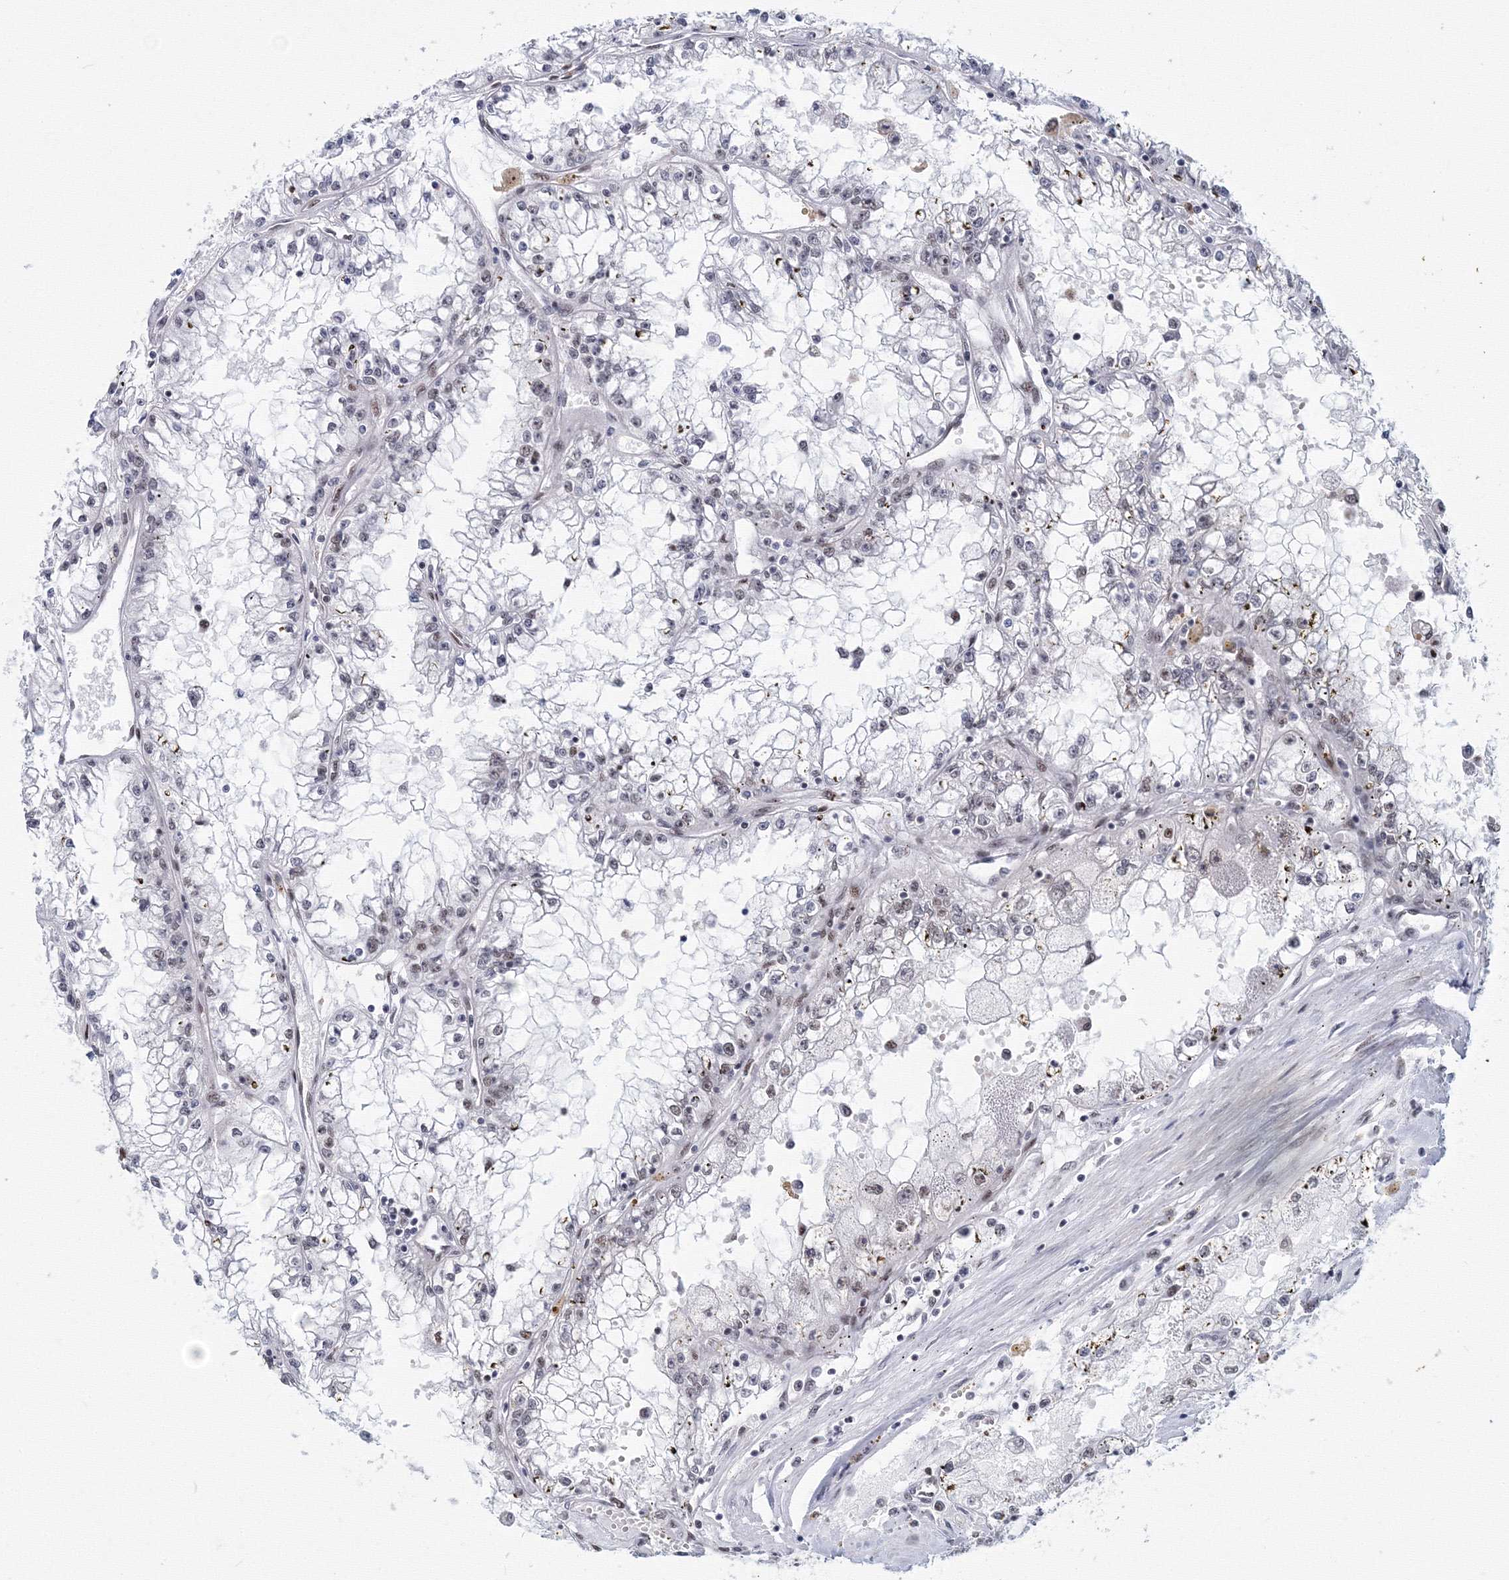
{"staining": {"intensity": "weak", "quantity": "25%-75%", "location": "nuclear"}, "tissue": "renal cancer", "cell_type": "Tumor cells", "image_type": "cancer", "snomed": [{"axis": "morphology", "description": "Adenocarcinoma, NOS"}, {"axis": "topography", "description": "Kidney"}], "caption": "High-power microscopy captured an immunohistochemistry (IHC) micrograph of adenocarcinoma (renal), revealing weak nuclear expression in approximately 25%-75% of tumor cells.", "gene": "SF3B6", "patient": {"sex": "male", "age": 56}}